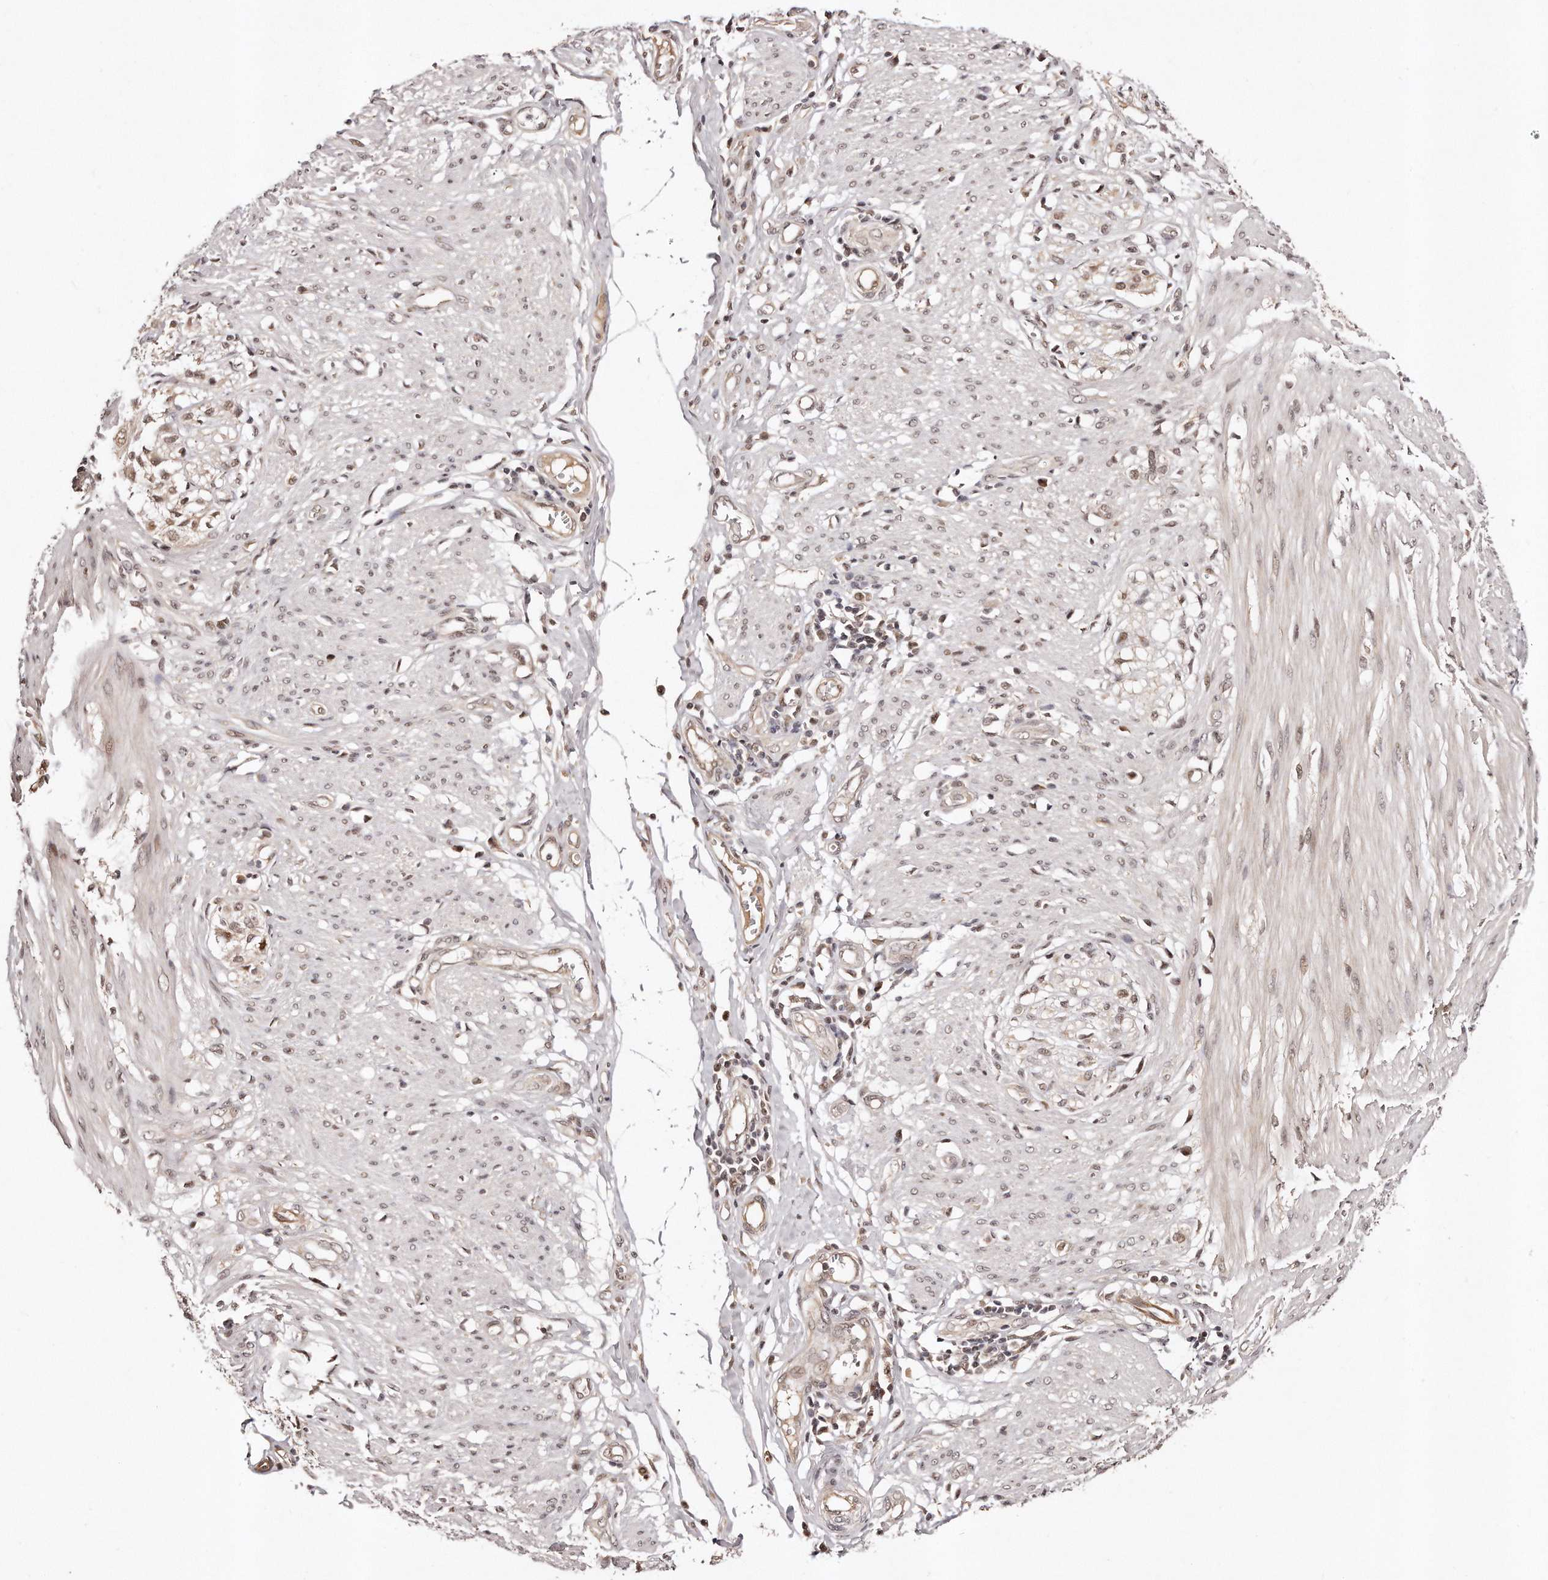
{"staining": {"intensity": "weak", "quantity": "25%-75%", "location": "nuclear"}, "tissue": "smooth muscle", "cell_type": "Smooth muscle cells", "image_type": "normal", "snomed": [{"axis": "morphology", "description": "Normal tissue, NOS"}, {"axis": "morphology", "description": "Adenocarcinoma, NOS"}, {"axis": "topography", "description": "Colon"}, {"axis": "topography", "description": "Peripheral nerve tissue"}], "caption": "Protein expression by immunohistochemistry (IHC) displays weak nuclear positivity in about 25%-75% of smooth muscle cells in benign smooth muscle.", "gene": "SOX4", "patient": {"sex": "male", "age": 14}}